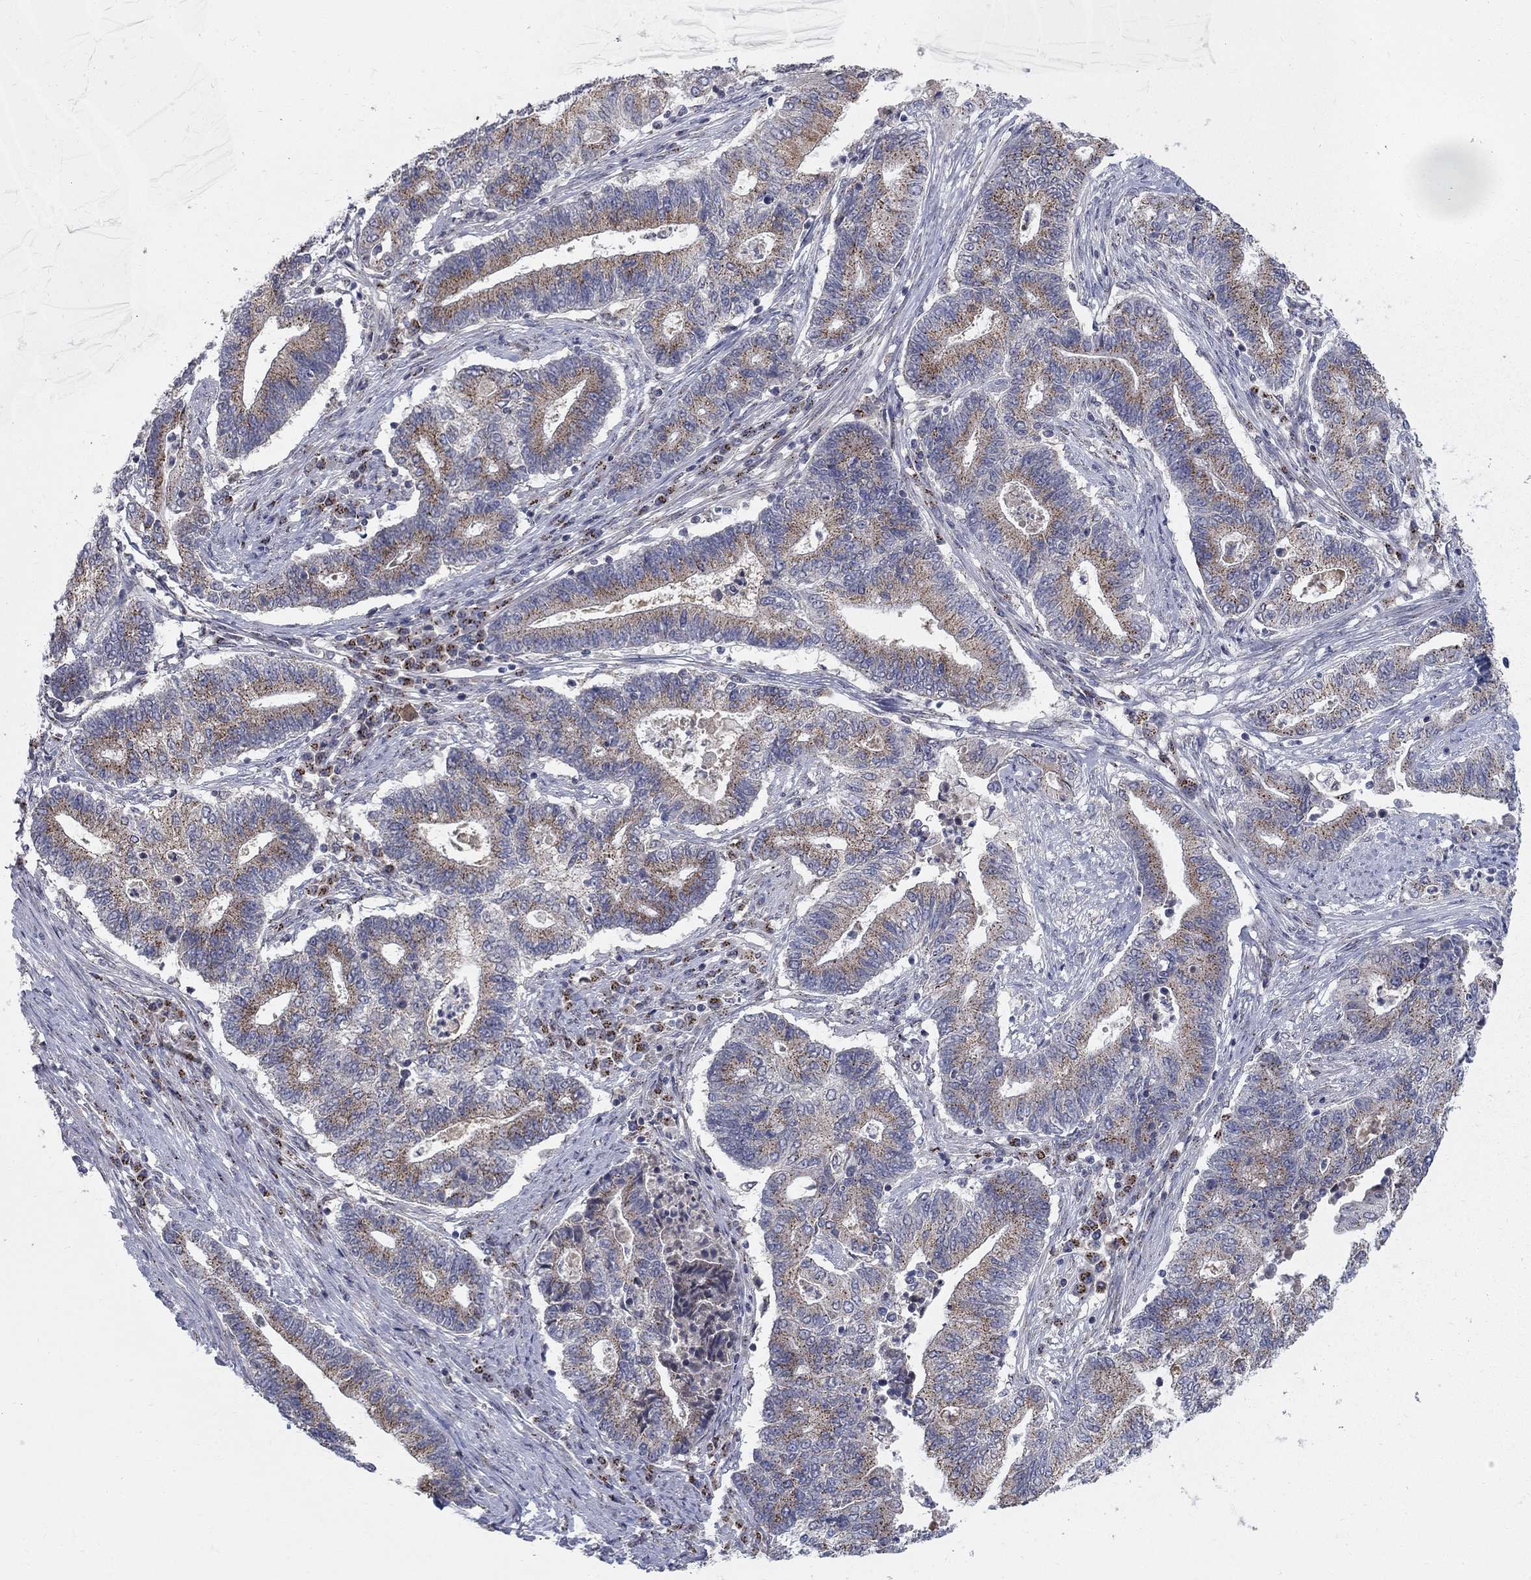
{"staining": {"intensity": "moderate", "quantity": "25%-75%", "location": "cytoplasmic/membranous"}, "tissue": "endometrial cancer", "cell_type": "Tumor cells", "image_type": "cancer", "snomed": [{"axis": "morphology", "description": "Adenocarcinoma, NOS"}, {"axis": "topography", "description": "Uterus"}, {"axis": "topography", "description": "Endometrium"}], "caption": "A brown stain highlights moderate cytoplasmic/membranous positivity of a protein in endometrial cancer (adenocarcinoma) tumor cells.", "gene": "PANK3", "patient": {"sex": "female", "age": 54}}